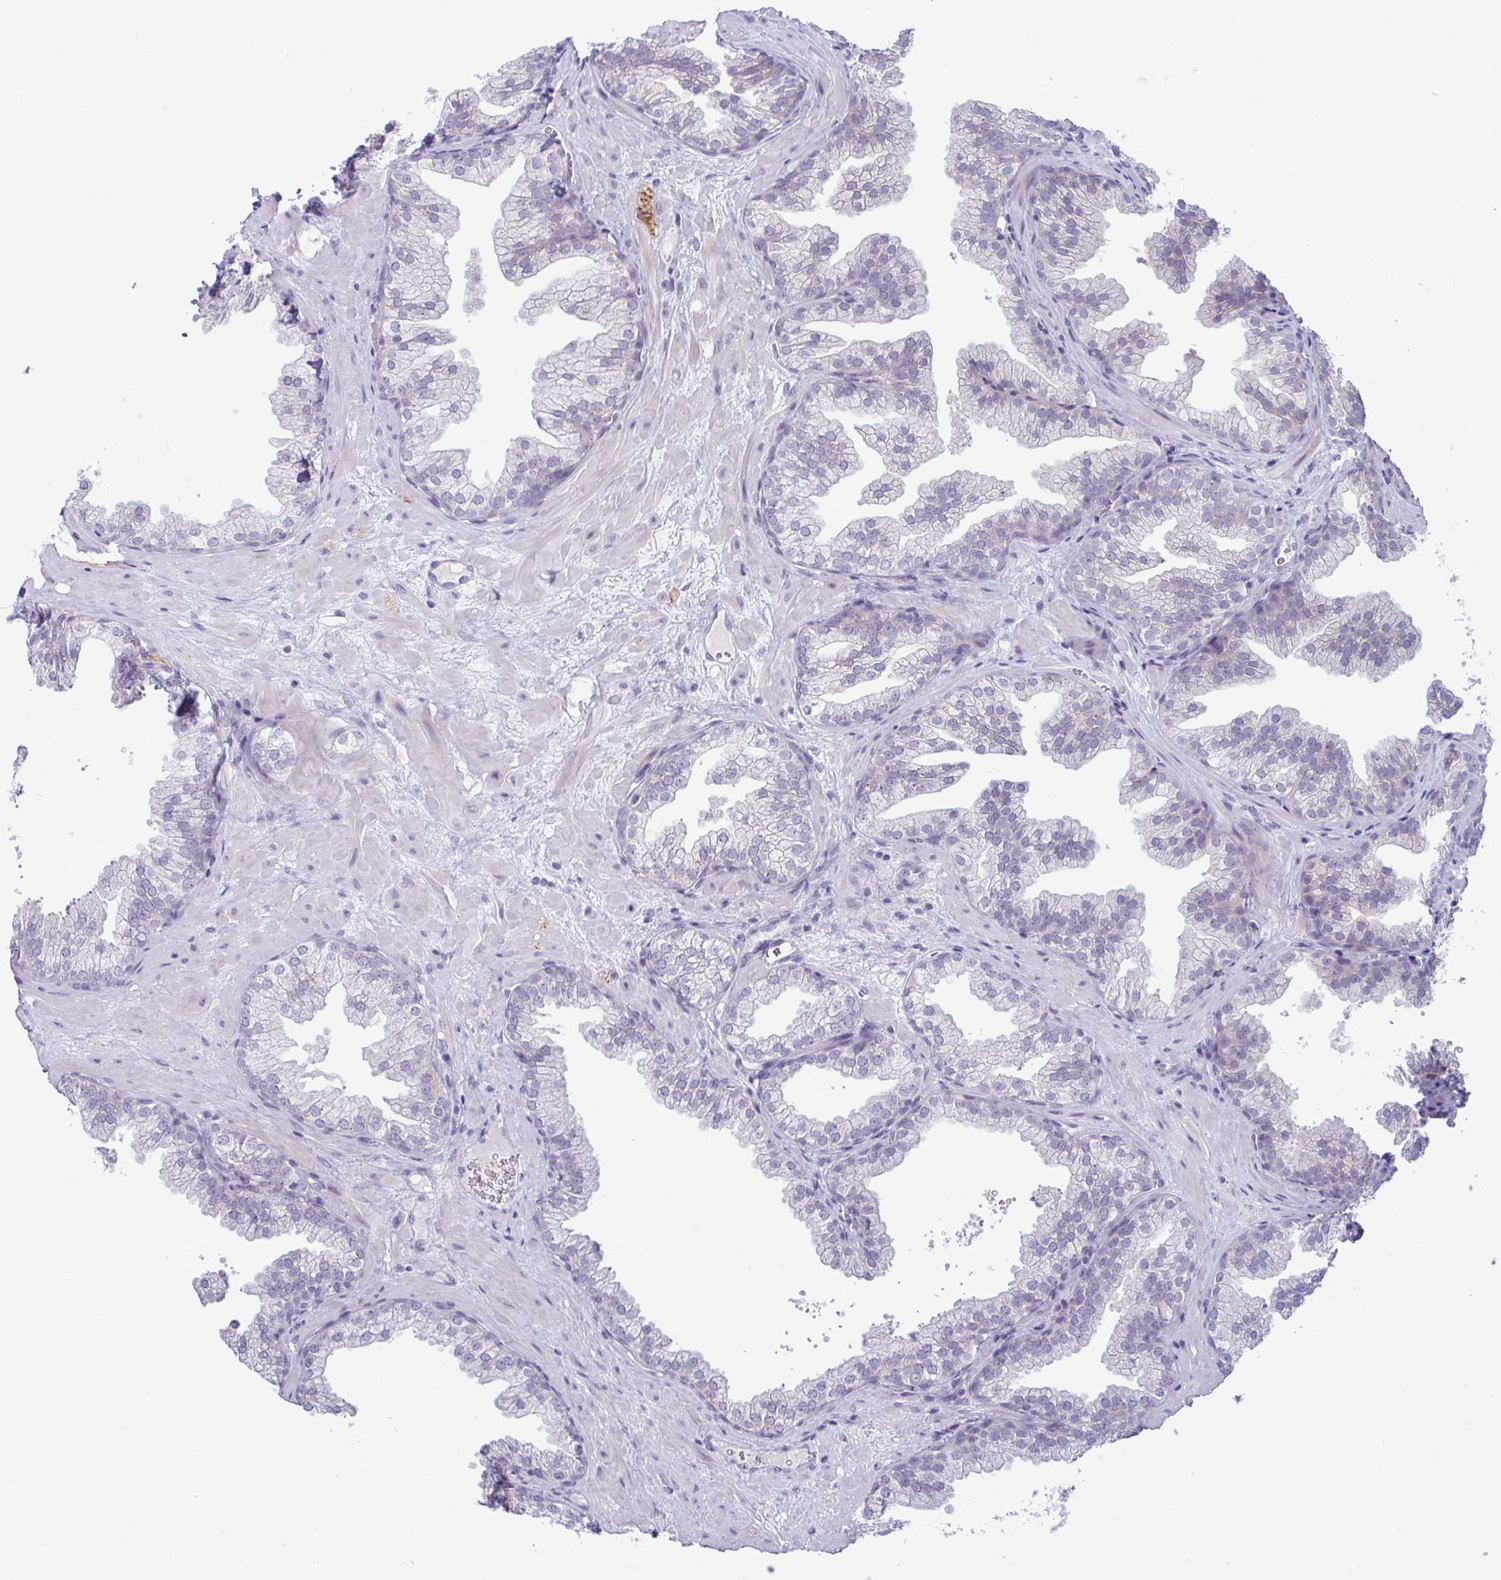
{"staining": {"intensity": "negative", "quantity": "none", "location": "none"}, "tissue": "prostate", "cell_type": "Glandular cells", "image_type": "normal", "snomed": [{"axis": "morphology", "description": "Normal tissue, NOS"}, {"axis": "topography", "description": "Prostate"}], "caption": "Immunohistochemistry of unremarkable prostate shows no positivity in glandular cells.", "gene": "NAA30", "patient": {"sex": "male", "age": 37}}